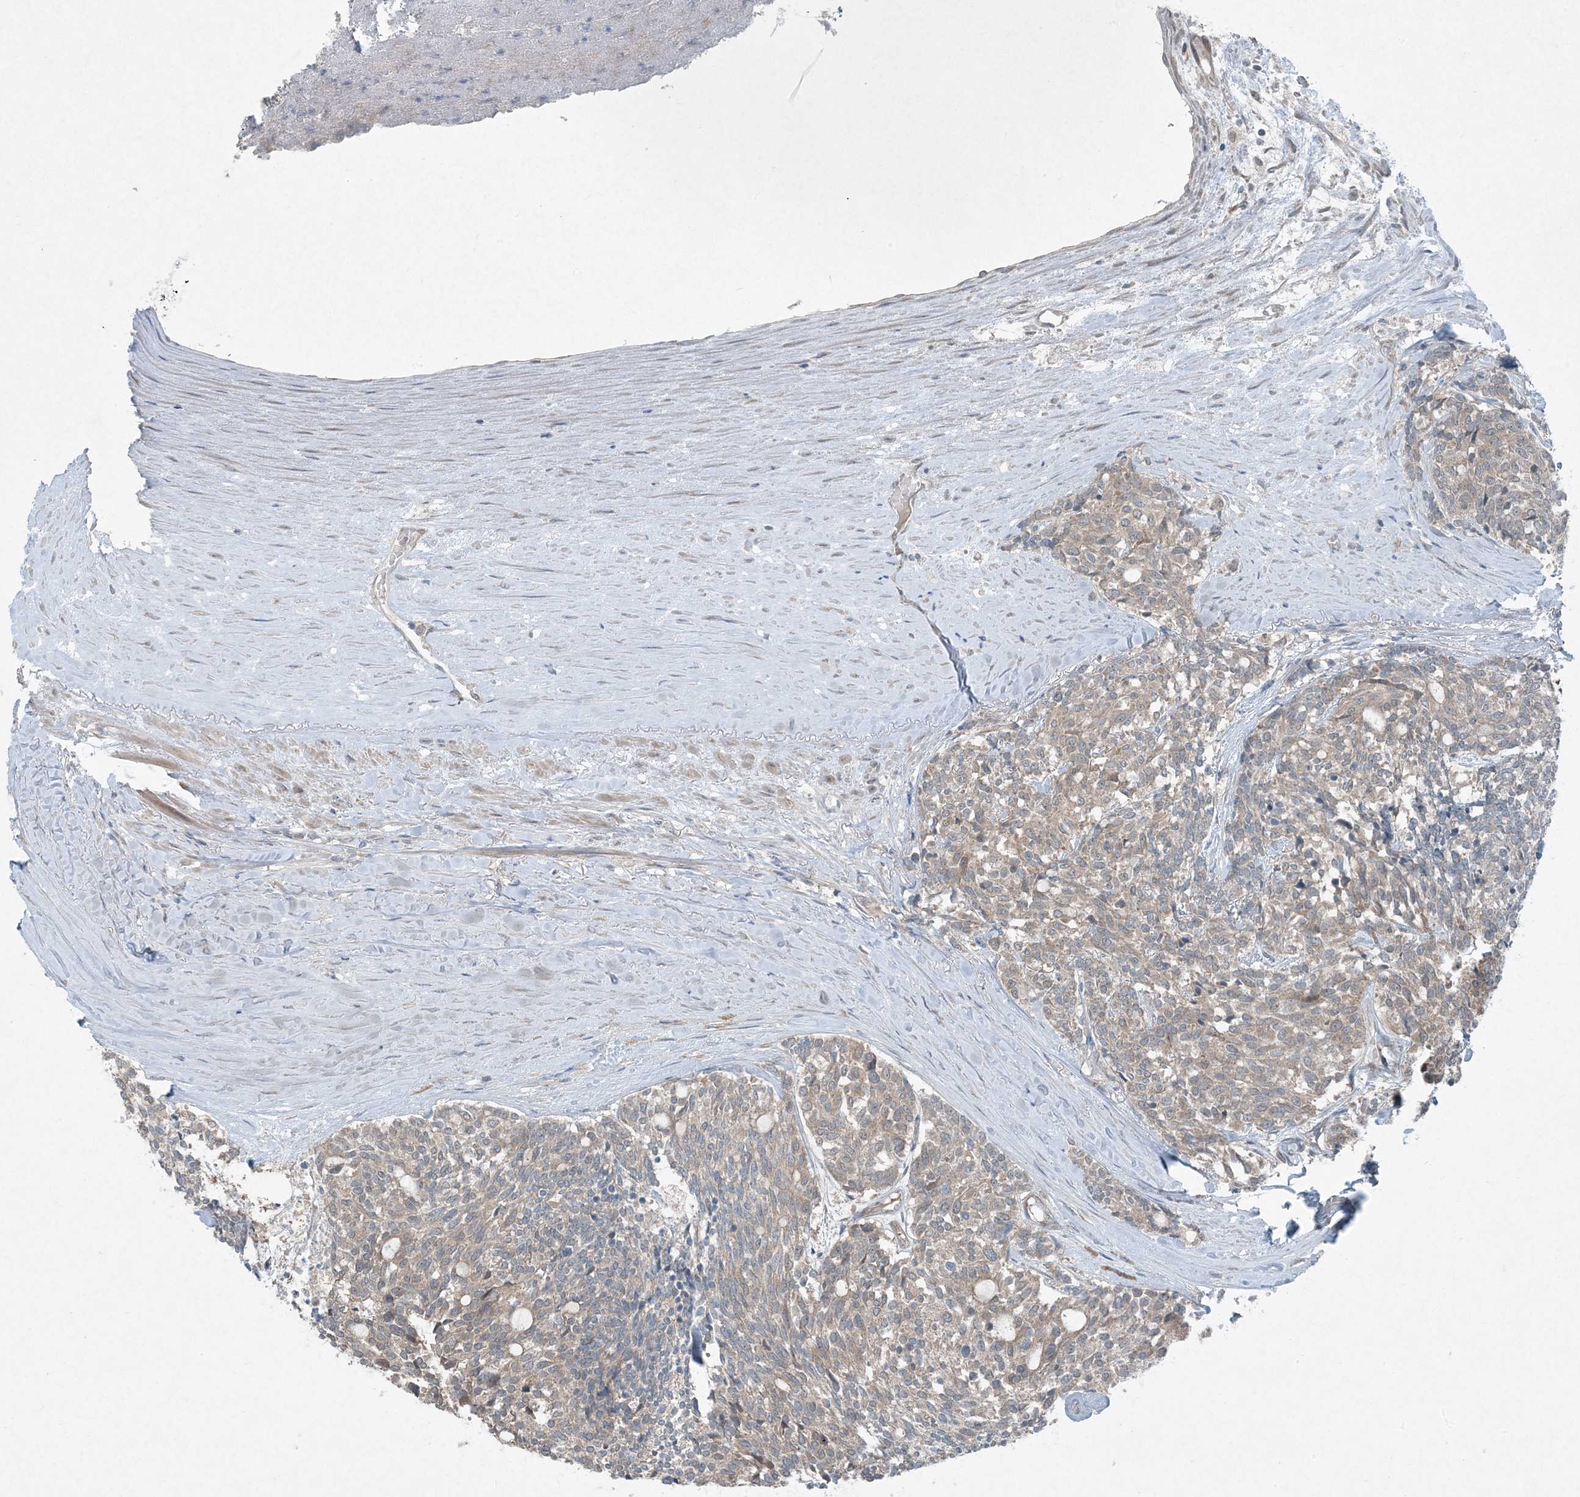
{"staining": {"intensity": "weak", "quantity": ">75%", "location": "cytoplasmic/membranous"}, "tissue": "carcinoid", "cell_type": "Tumor cells", "image_type": "cancer", "snomed": [{"axis": "morphology", "description": "Carcinoid, malignant, NOS"}, {"axis": "topography", "description": "Pancreas"}], "caption": "Immunohistochemistry (IHC) histopathology image of human carcinoid stained for a protein (brown), which displays low levels of weak cytoplasmic/membranous positivity in approximately >75% of tumor cells.", "gene": "MITD1", "patient": {"sex": "female", "age": 54}}